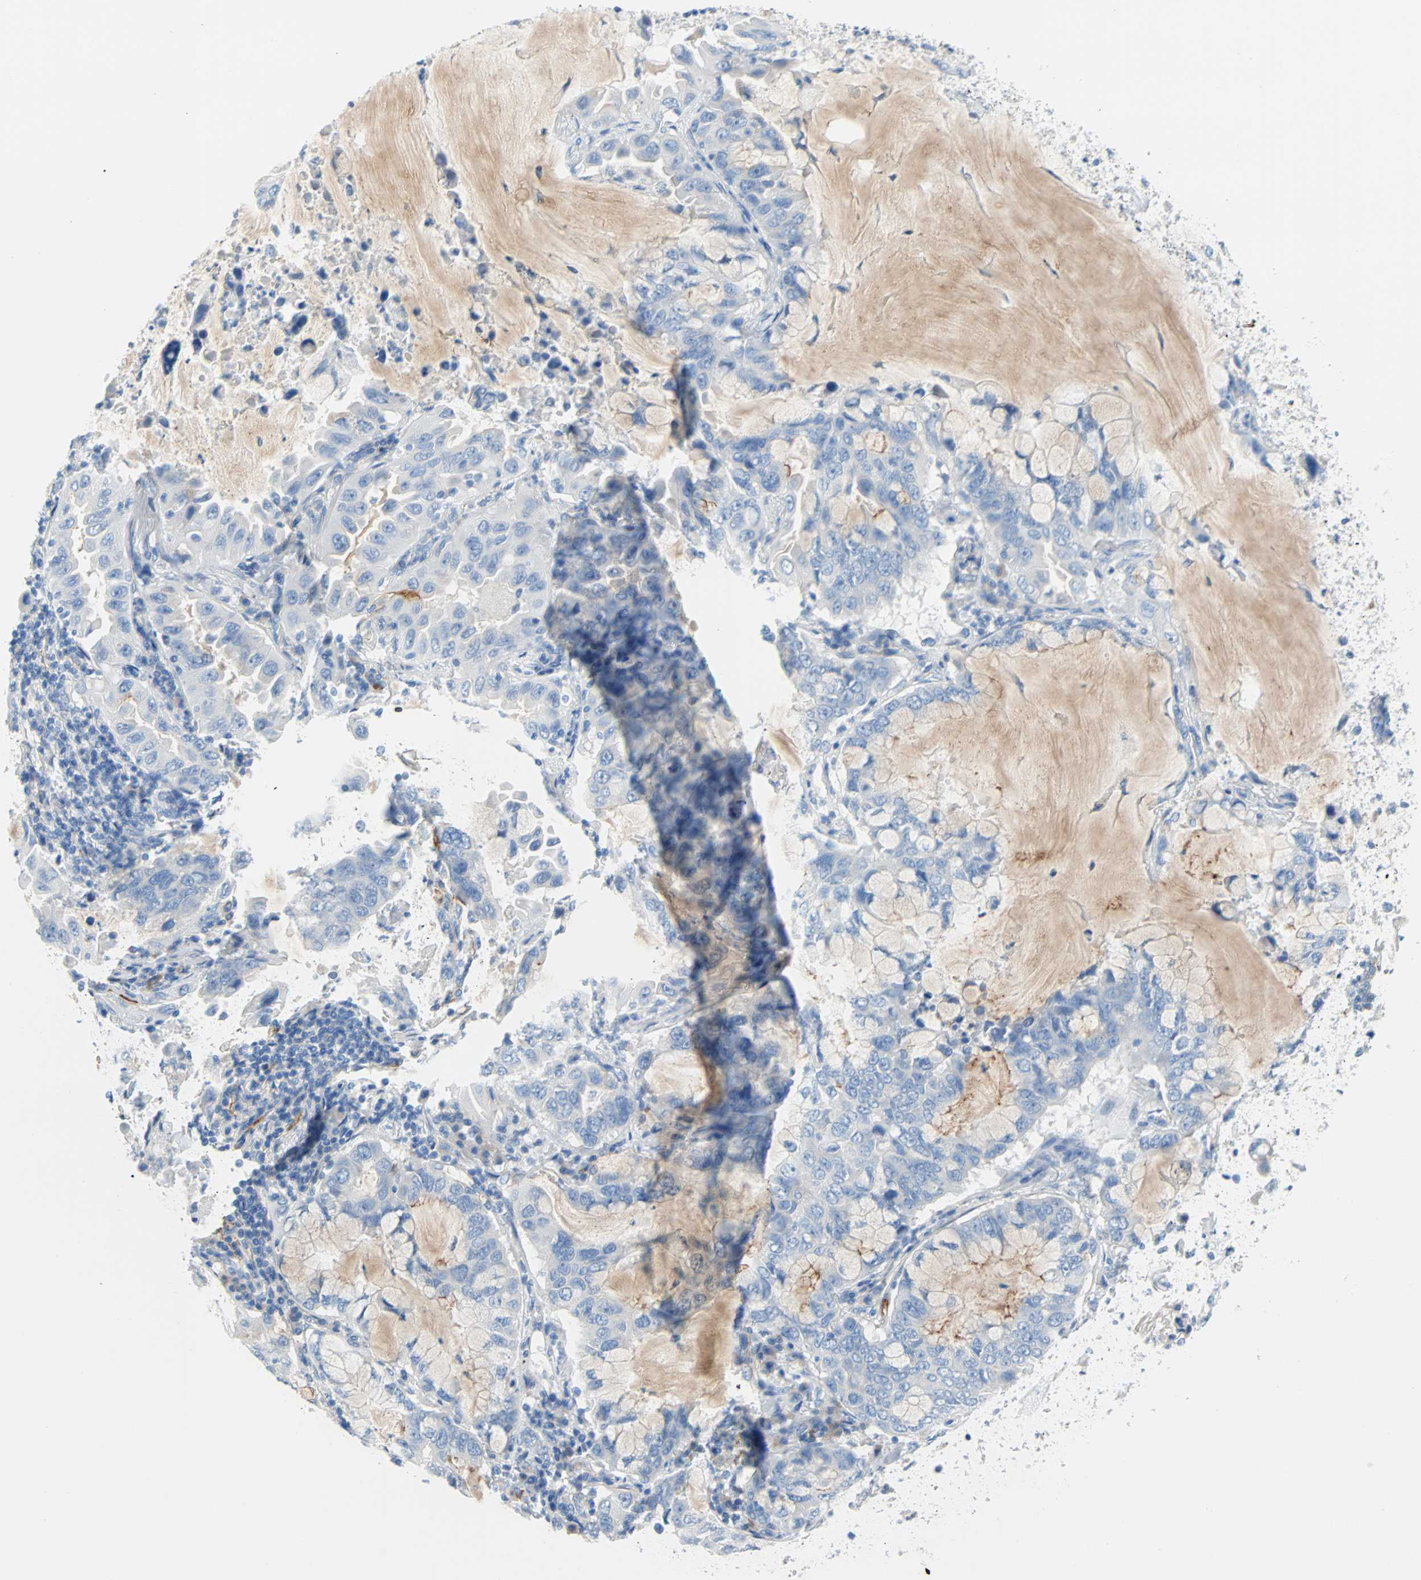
{"staining": {"intensity": "negative", "quantity": "none", "location": "none"}, "tissue": "lung cancer", "cell_type": "Tumor cells", "image_type": "cancer", "snomed": [{"axis": "morphology", "description": "Adenocarcinoma, NOS"}, {"axis": "topography", "description": "Lung"}], "caption": "A micrograph of lung adenocarcinoma stained for a protein shows no brown staining in tumor cells.", "gene": "PDPN", "patient": {"sex": "male", "age": 64}}